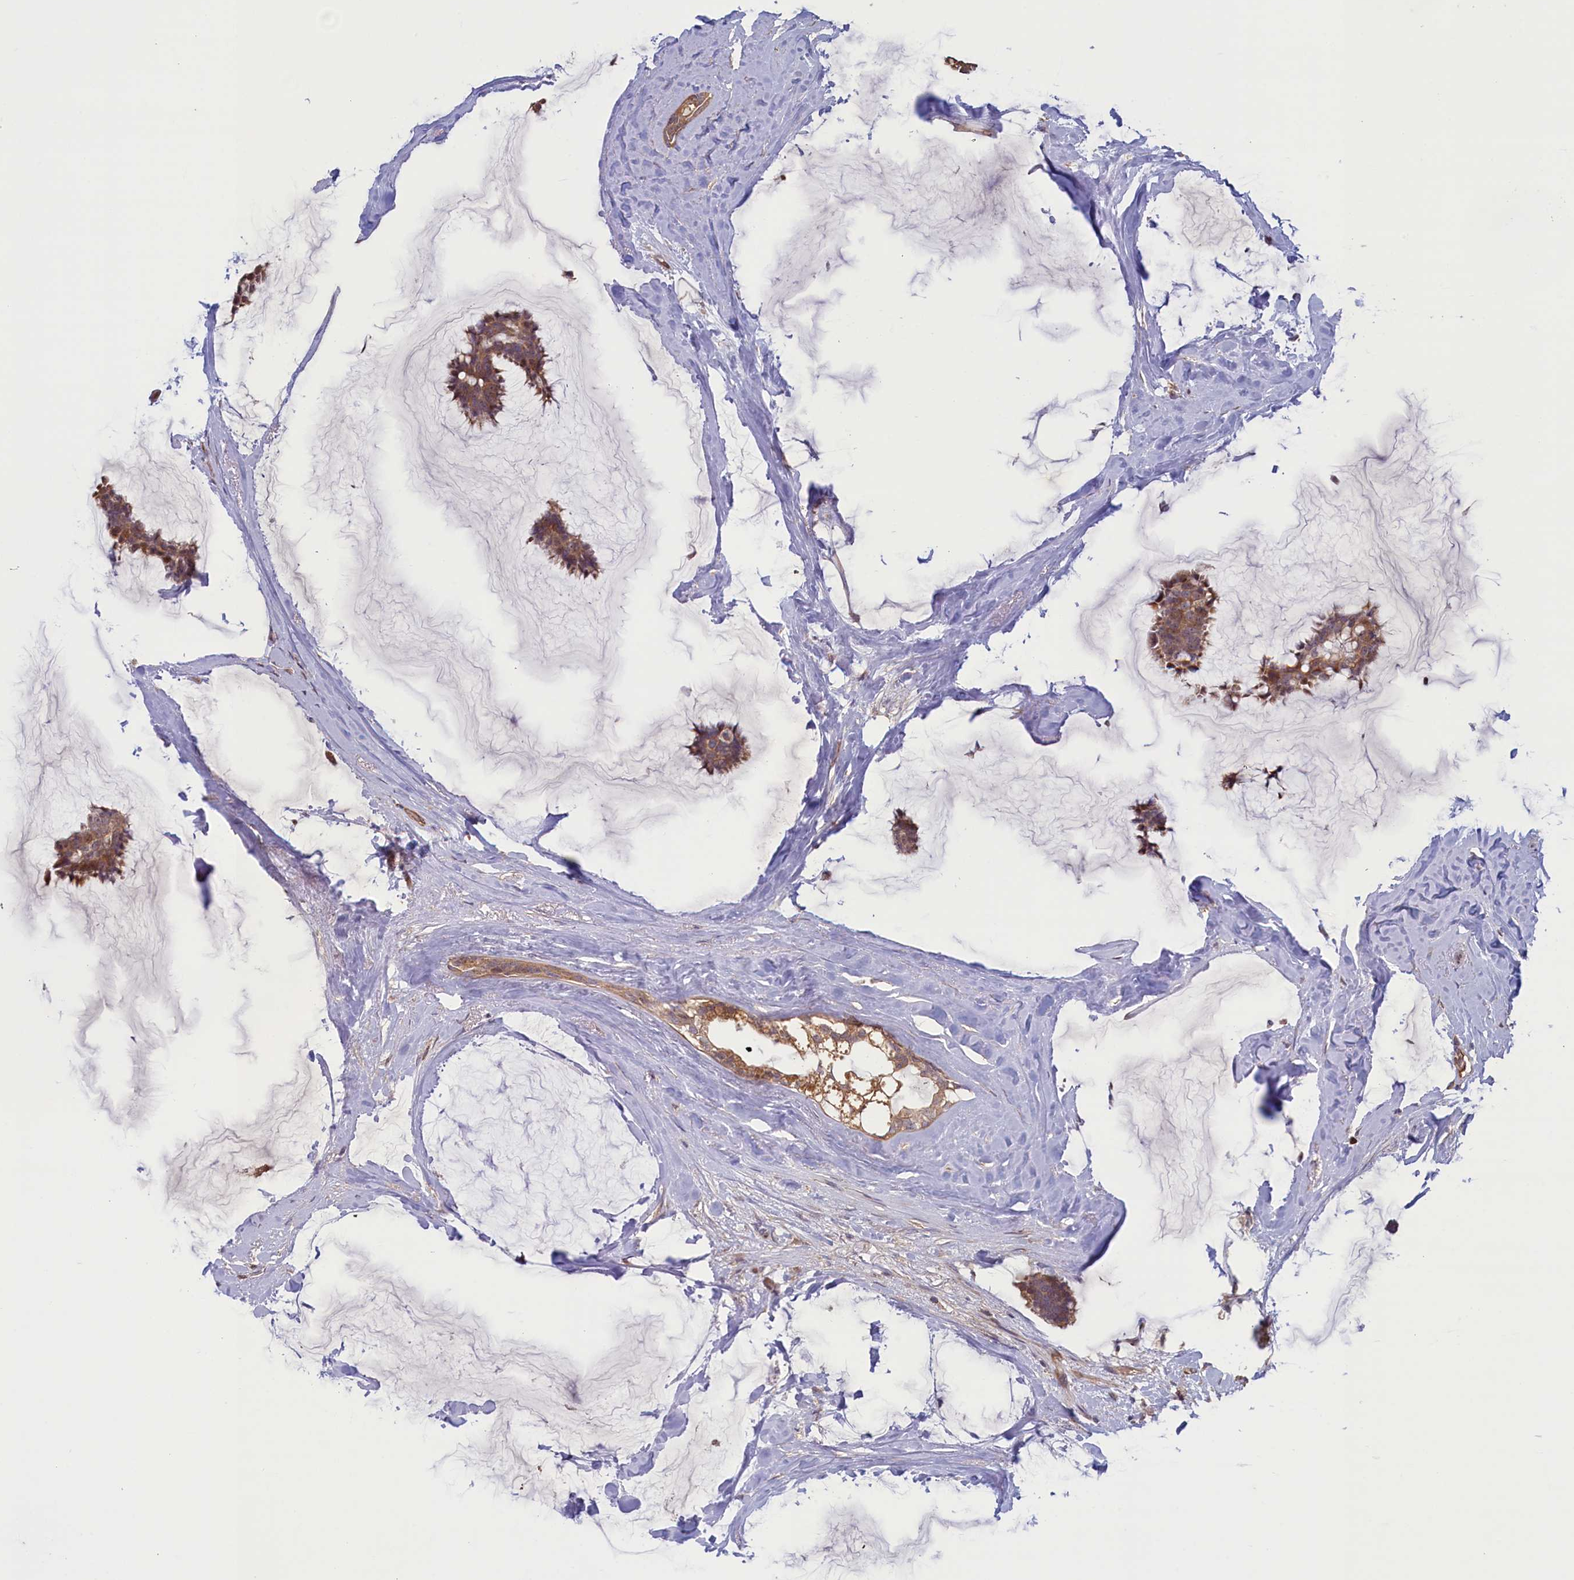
{"staining": {"intensity": "weak", "quantity": ">75%", "location": "cytoplasmic/membranous"}, "tissue": "breast cancer", "cell_type": "Tumor cells", "image_type": "cancer", "snomed": [{"axis": "morphology", "description": "Duct carcinoma"}, {"axis": "topography", "description": "Breast"}], "caption": "Immunohistochemical staining of human breast cancer (invasive ductal carcinoma) shows weak cytoplasmic/membranous protein expression in approximately >75% of tumor cells. (Stains: DAB in brown, nuclei in blue, Microscopy: brightfield microscopy at high magnification).", "gene": "CIAO2B", "patient": {"sex": "female", "age": 93}}